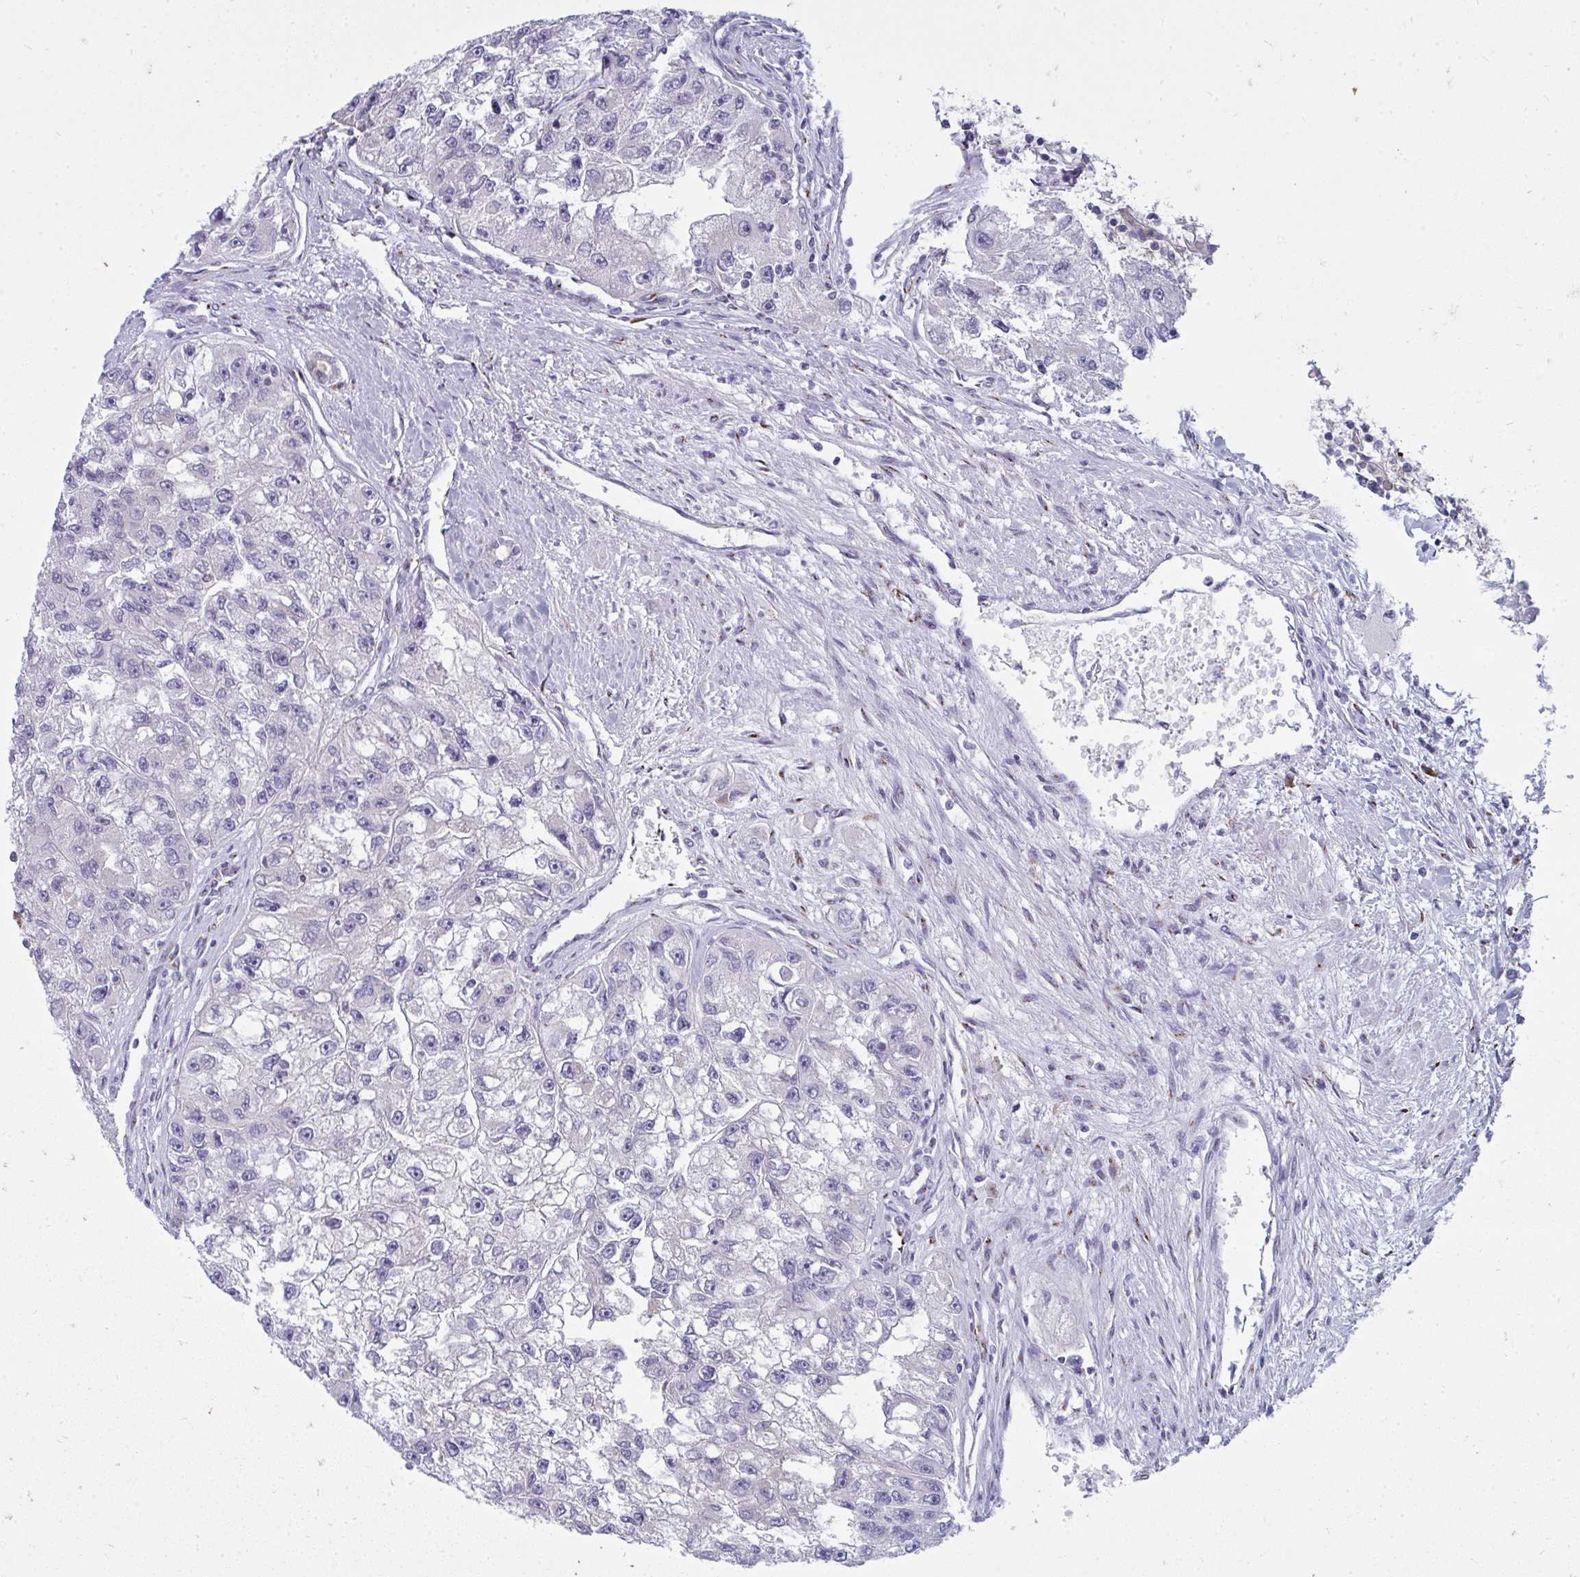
{"staining": {"intensity": "negative", "quantity": "none", "location": "none"}, "tissue": "renal cancer", "cell_type": "Tumor cells", "image_type": "cancer", "snomed": [{"axis": "morphology", "description": "Adenocarcinoma, NOS"}, {"axis": "topography", "description": "Kidney"}], "caption": "Protein analysis of adenocarcinoma (renal) exhibits no significant positivity in tumor cells.", "gene": "DTX4", "patient": {"sex": "male", "age": 63}}